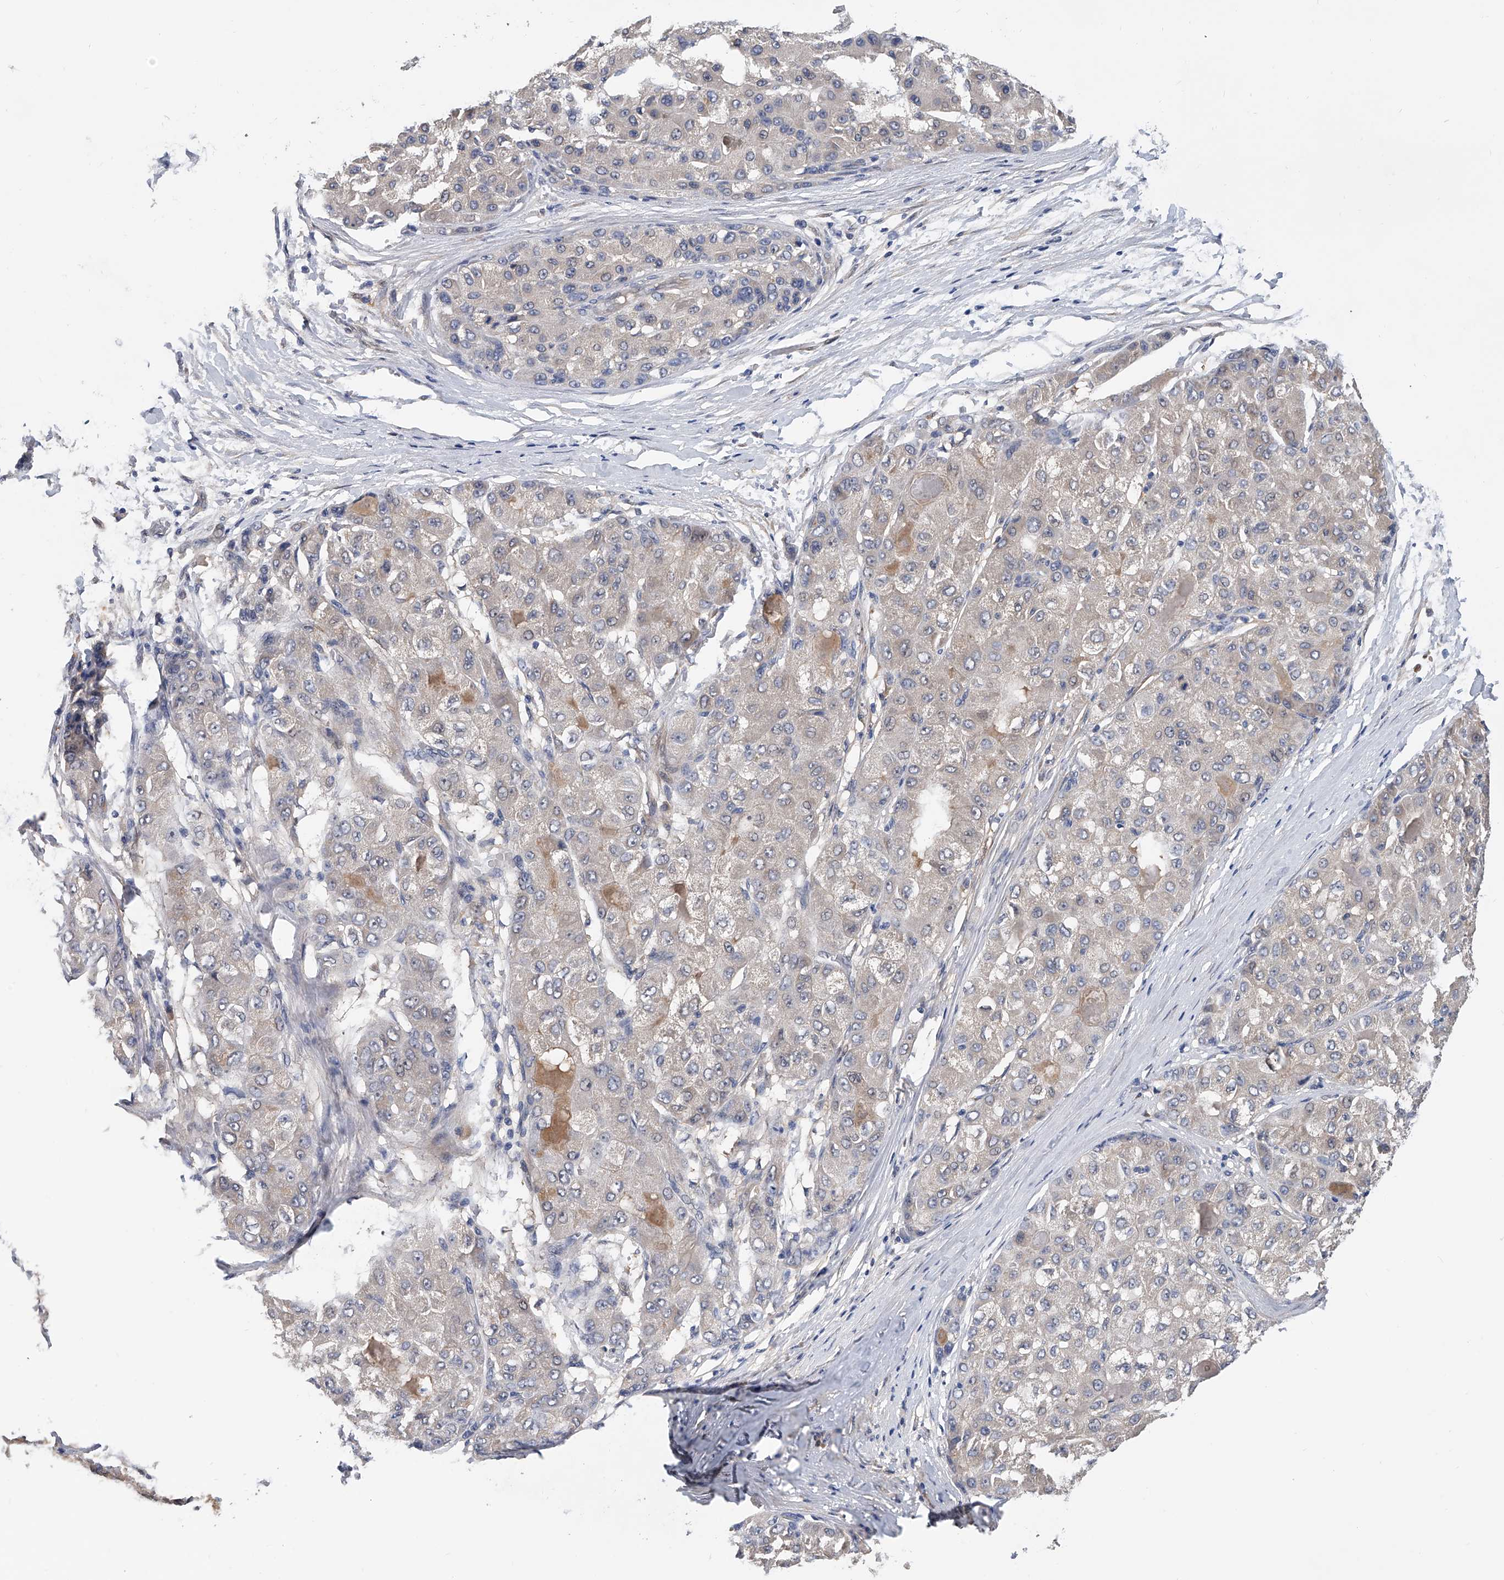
{"staining": {"intensity": "negative", "quantity": "none", "location": "none"}, "tissue": "liver cancer", "cell_type": "Tumor cells", "image_type": "cancer", "snomed": [{"axis": "morphology", "description": "Carcinoma, Hepatocellular, NOS"}, {"axis": "topography", "description": "Liver"}], "caption": "The IHC micrograph has no significant positivity in tumor cells of liver hepatocellular carcinoma tissue.", "gene": "PGM3", "patient": {"sex": "male", "age": 80}}